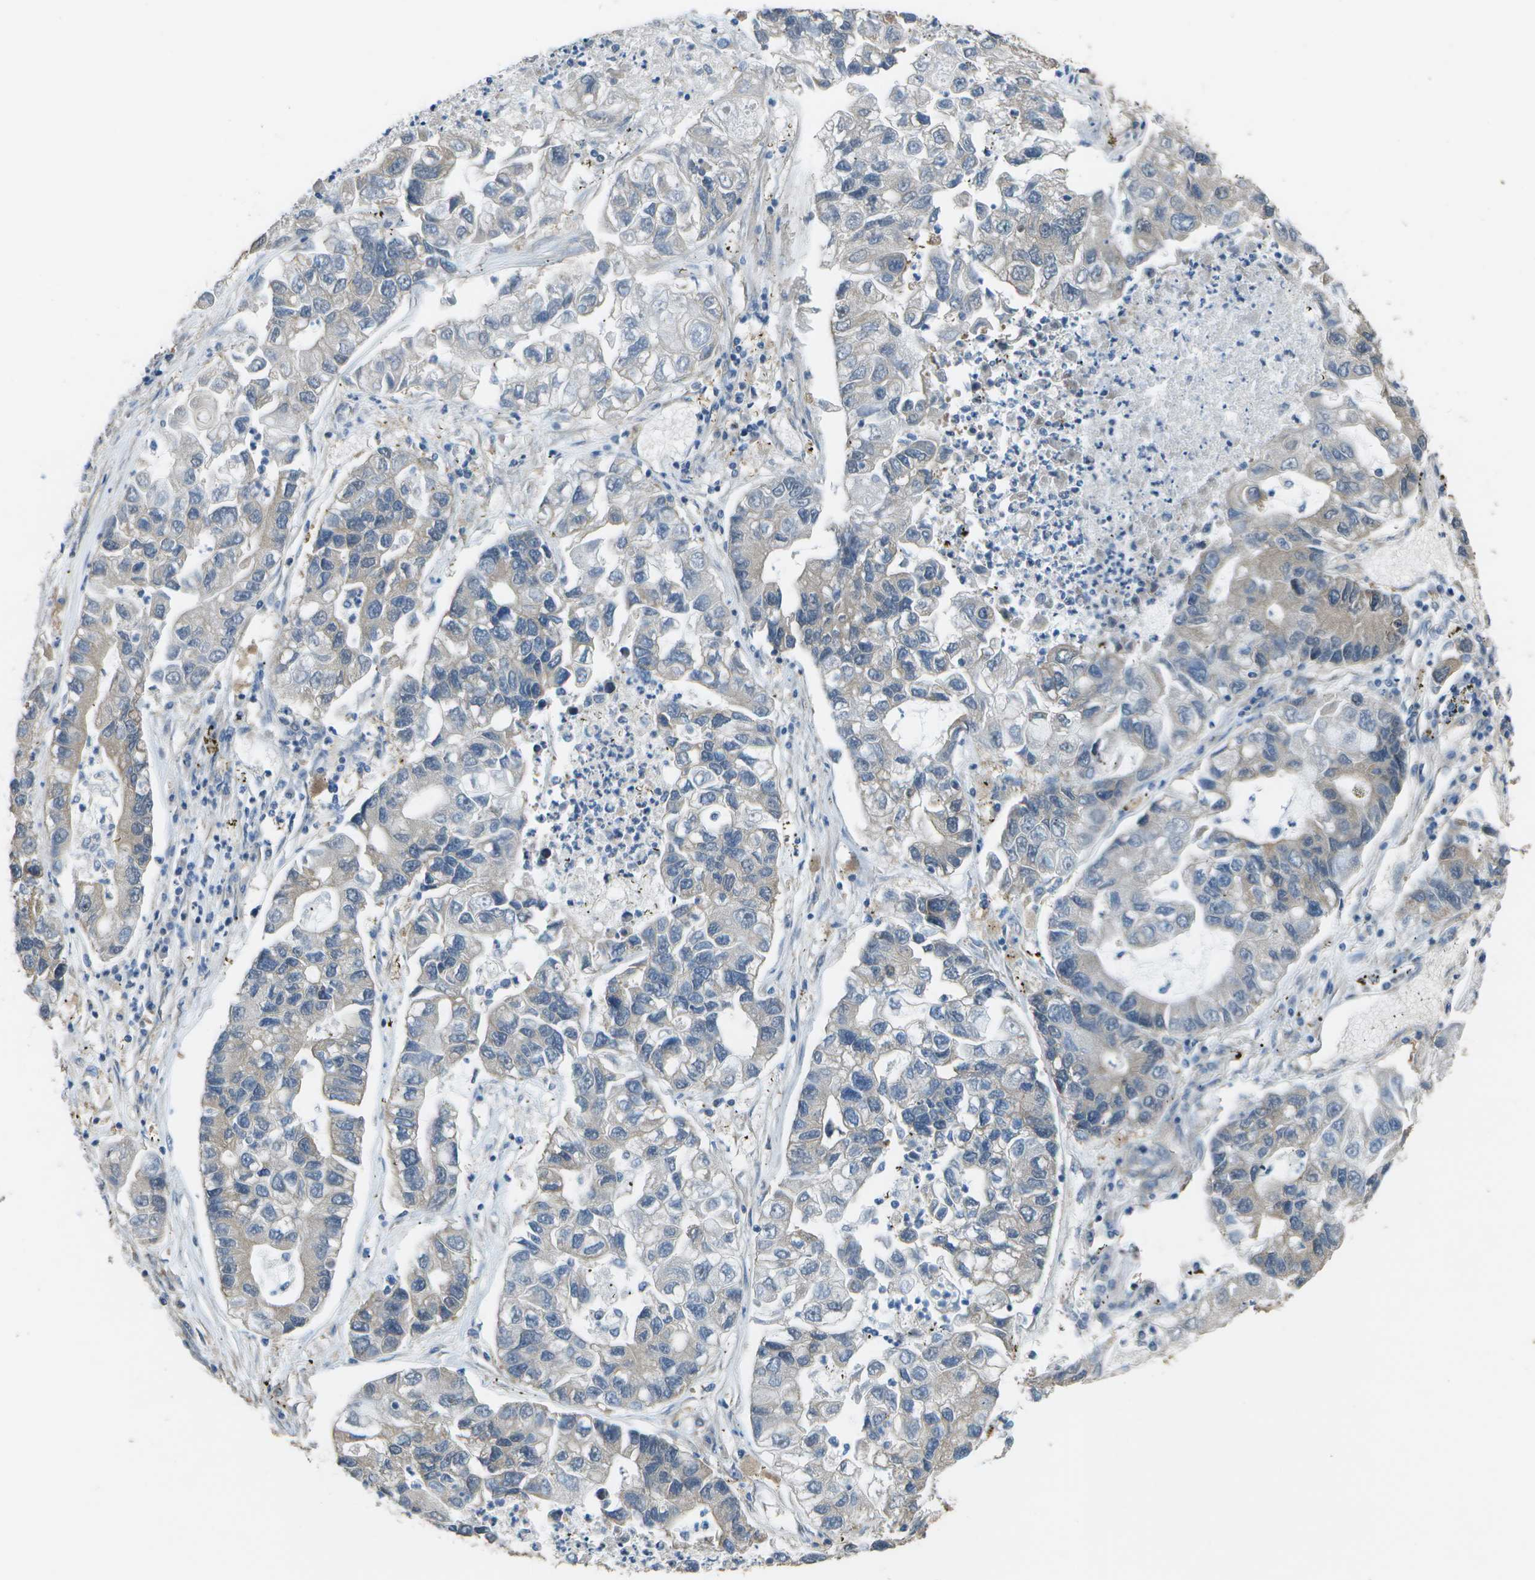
{"staining": {"intensity": "weak", "quantity": "<25%", "location": "cytoplasmic/membranous"}, "tissue": "lung cancer", "cell_type": "Tumor cells", "image_type": "cancer", "snomed": [{"axis": "morphology", "description": "Adenocarcinoma, NOS"}, {"axis": "topography", "description": "Lung"}], "caption": "This is a photomicrograph of immunohistochemistry staining of lung cancer, which shows no positivity in tumor cells. (DAB IHC with hematoxylin counter stain).", "gene": "CLNS1A", "patient": {"sex": "female", "age": 51}}